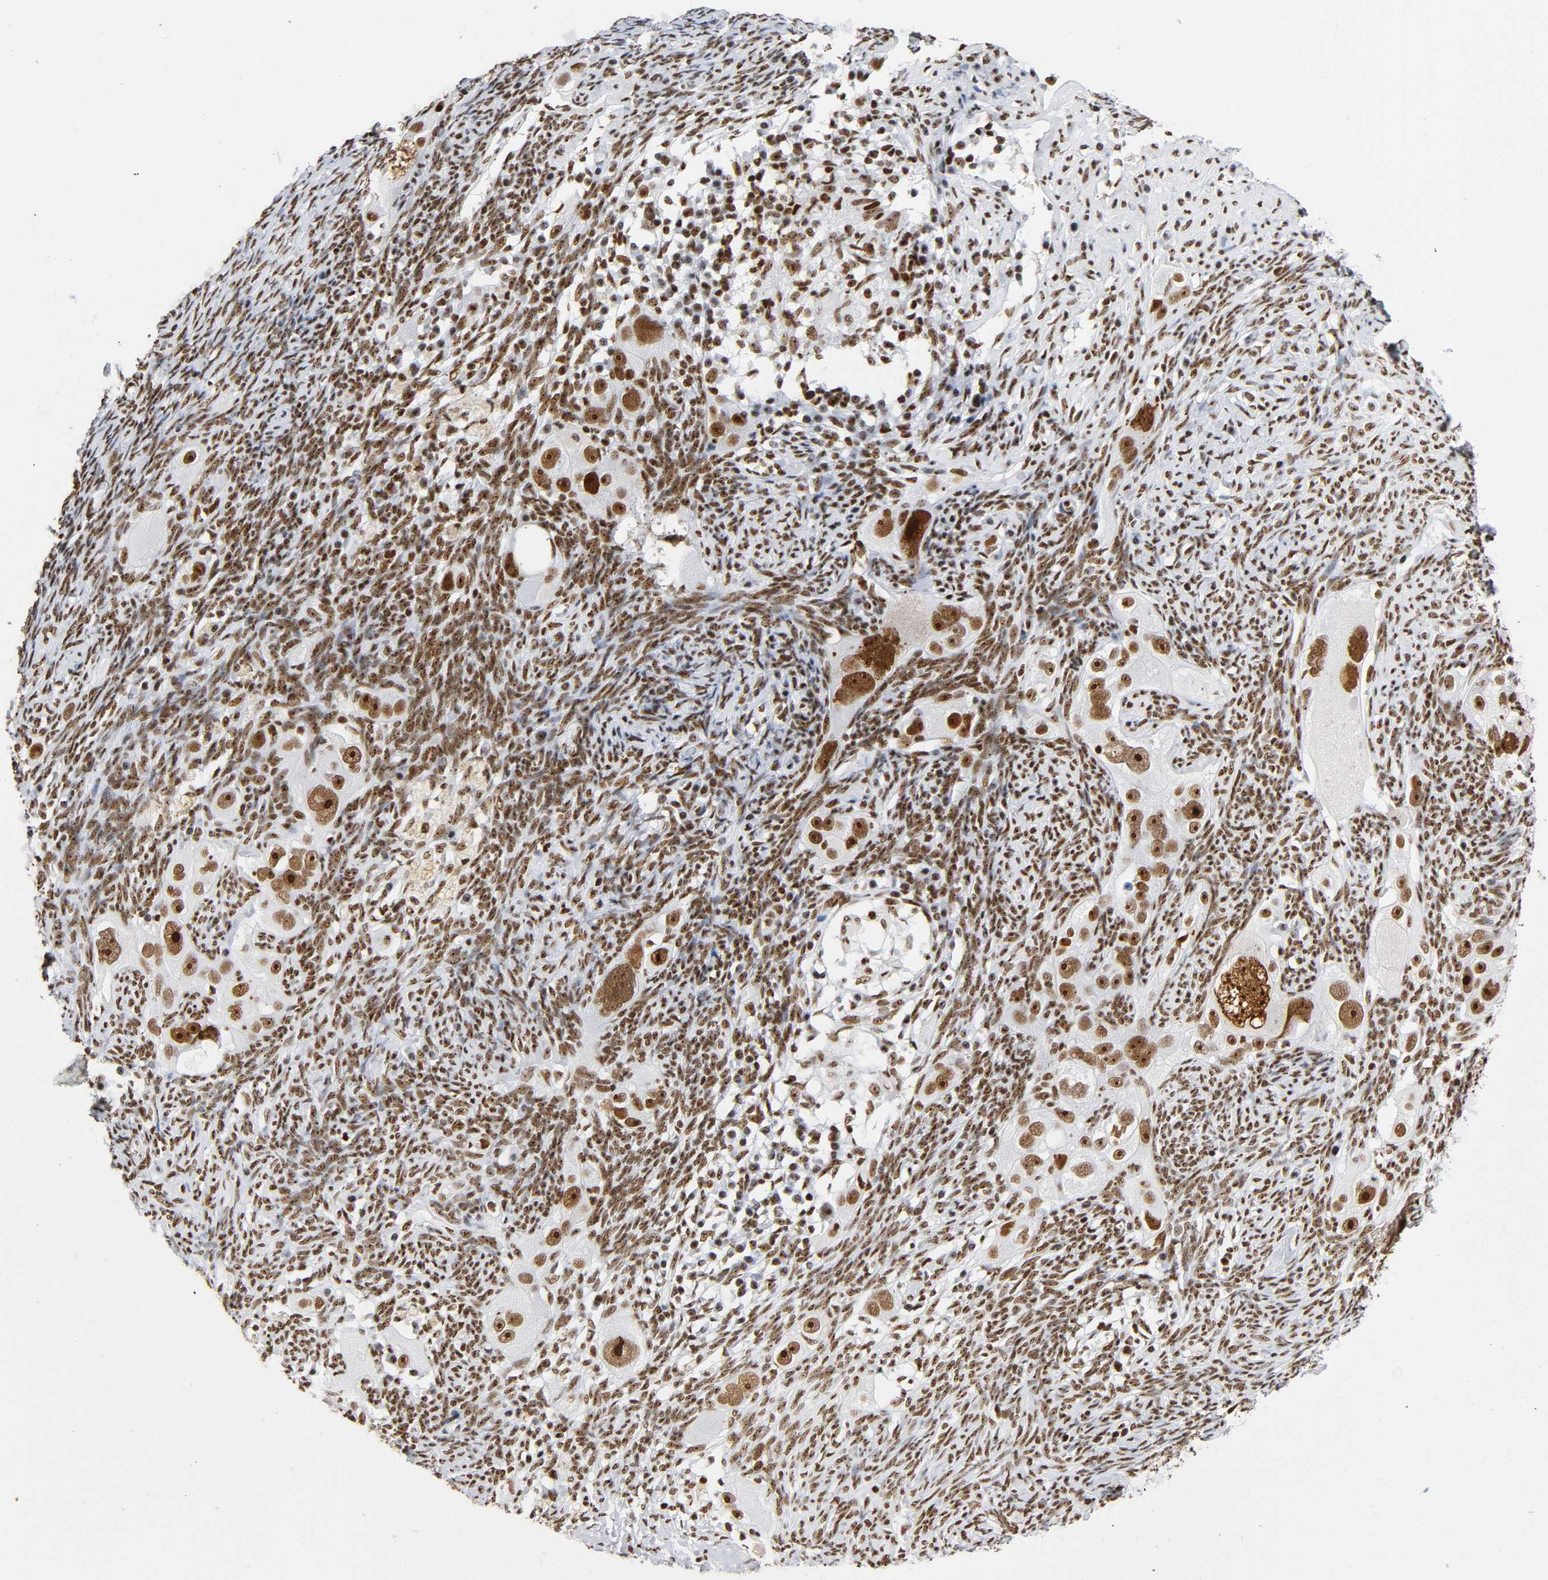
{"staining": {"intensity": "strong", "quantity": ">75%", "location": "nuclear"}, "tissue": "ovarian cancer", "cell_type": "Tumor cells", "image_type": "cancer", "snomed": [{"axis": "morphology", "description": "Normal tissue, NOS"}, {"axis": "morphology", "description": "Cystadenocarcinoma, serous, NOS"}, {"axis": "topography", "description": "Ovary"}], "caption": "The micrograph shows immunohistochemical staining of ovarian cancer (serous cystadenocarcinoma). There is strong nuclear expression is appreciated in approximately >75% of tumor cells.", "gene": "UBTF", "patient": {"sex": "female", "age": 62}}